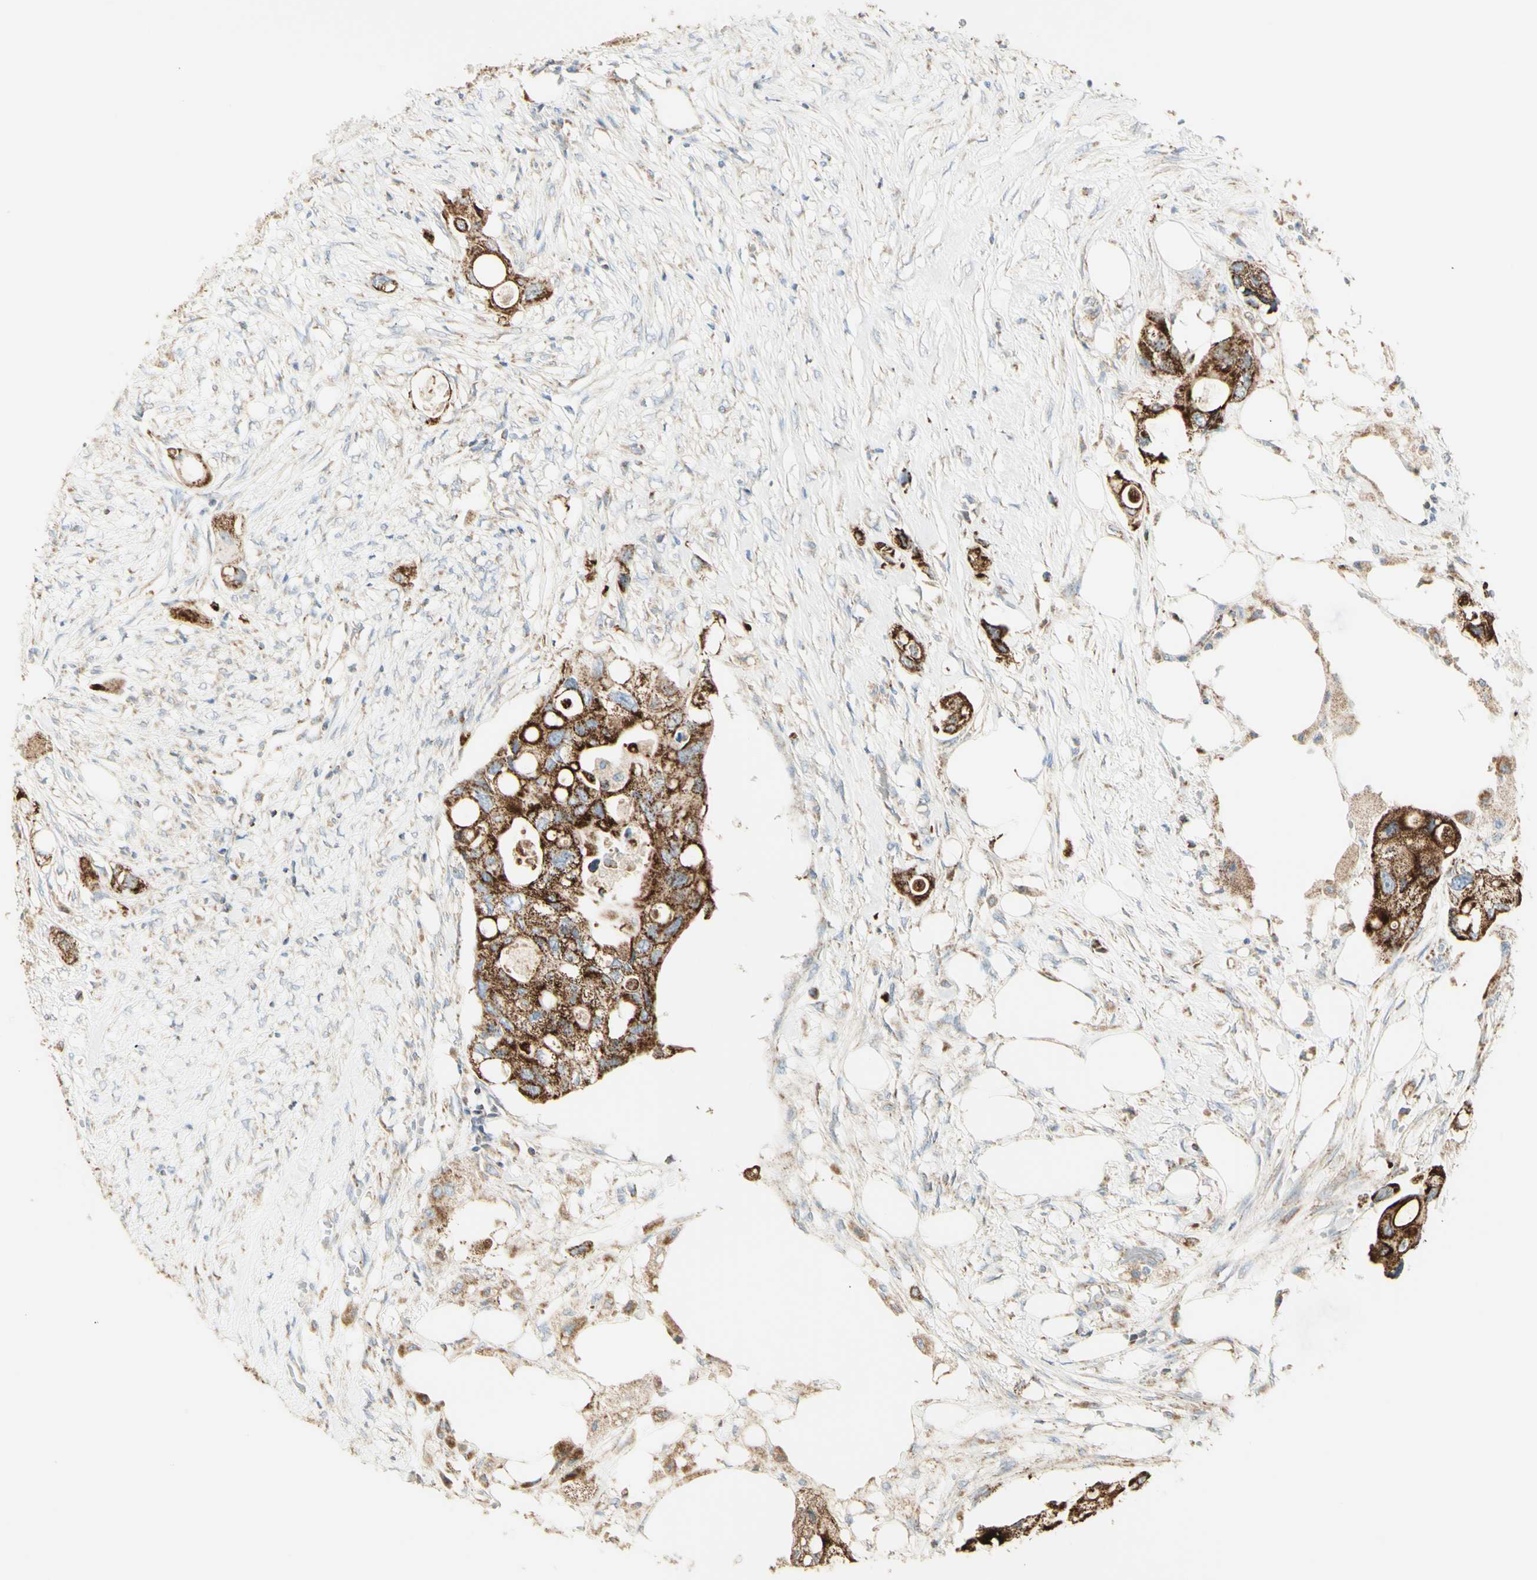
{"staining": {"intensity": "moderate", "quantity": ">75%", "location": "cytoplasmic/membranous"}, "tissue": "colorectal cancer", "cell_type": "Tumor cells", "image_type": "cancer", "snomed": [{"axis": "morphology", "description": "Adenocarcinoma, NOS"}, {"axis": "topography", "description": "Colon"}], "caption": "Colorectal adenocarcinoma stained for a protein demonstrates moderate cytoplasmic/membranous positivity in tumor cells. (DAB IHC, brown staining for protein, blue staining for nuclei).", "gene": "LETM1", "patient": {"sex": "female", "age": 57}}